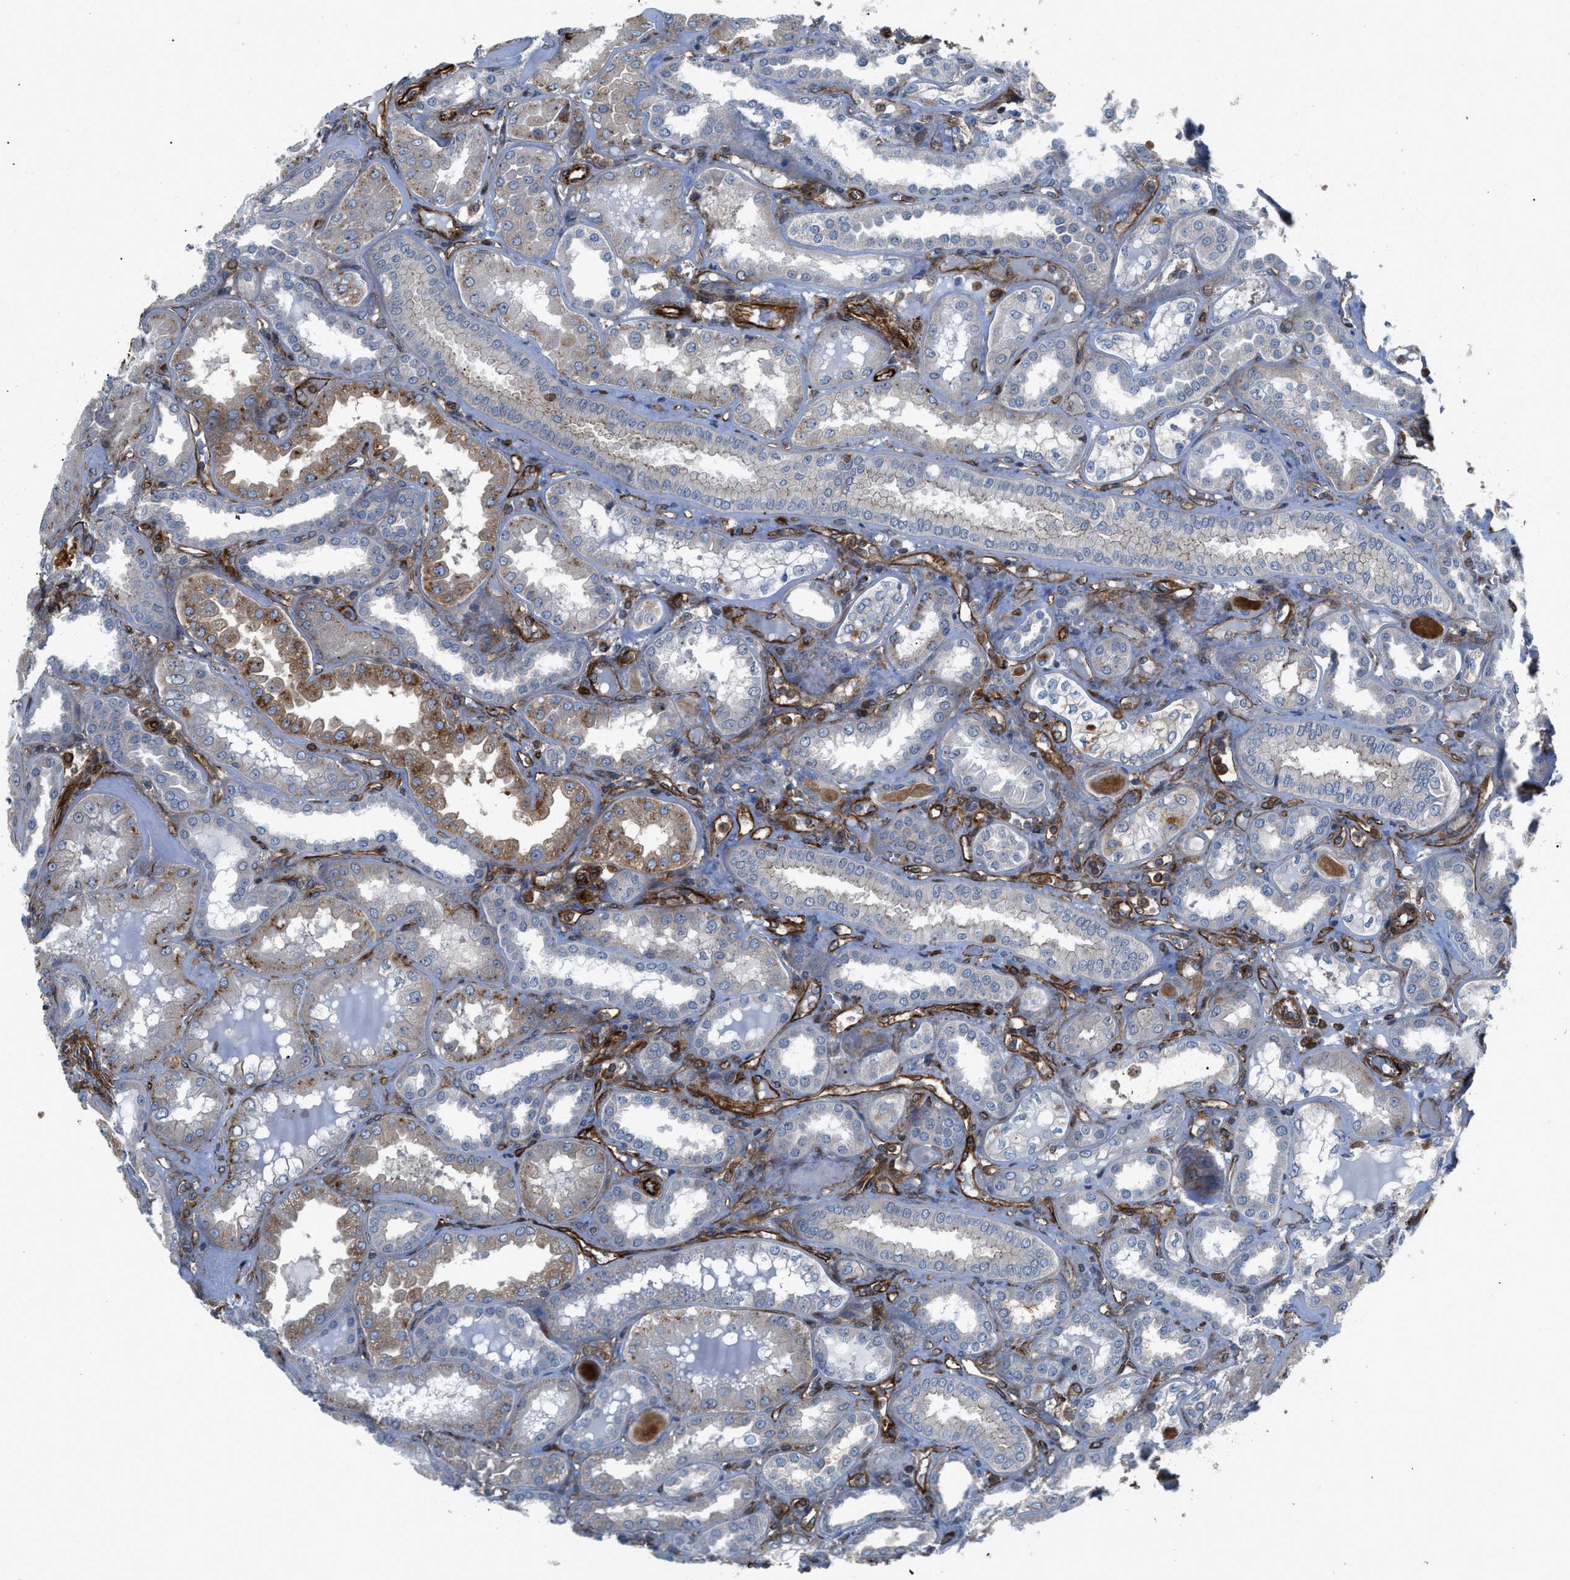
{"staining": {"intensity": "strong", "quantity": ">75%", "location": "cytoplasmic/membranous"}, "tissue": "kidney", "cell_type": "Cells in glomeruli", "image_type": "normal", "snomed": [{"axis": "morphology", "description": "Normal tissue, NOS"}, {"axis": "topography", "description": "Kidney"}], "caption": "High-power microscopy captured an immunohistochemistry (IHC) histopathology image of unremarkable kidney, revealing strong cytoplasmic/membranous staining in approximately >75% of cells in glomeruli.", "gene": "PTPRE", "patient": {"sex": "female", "age": 56}}